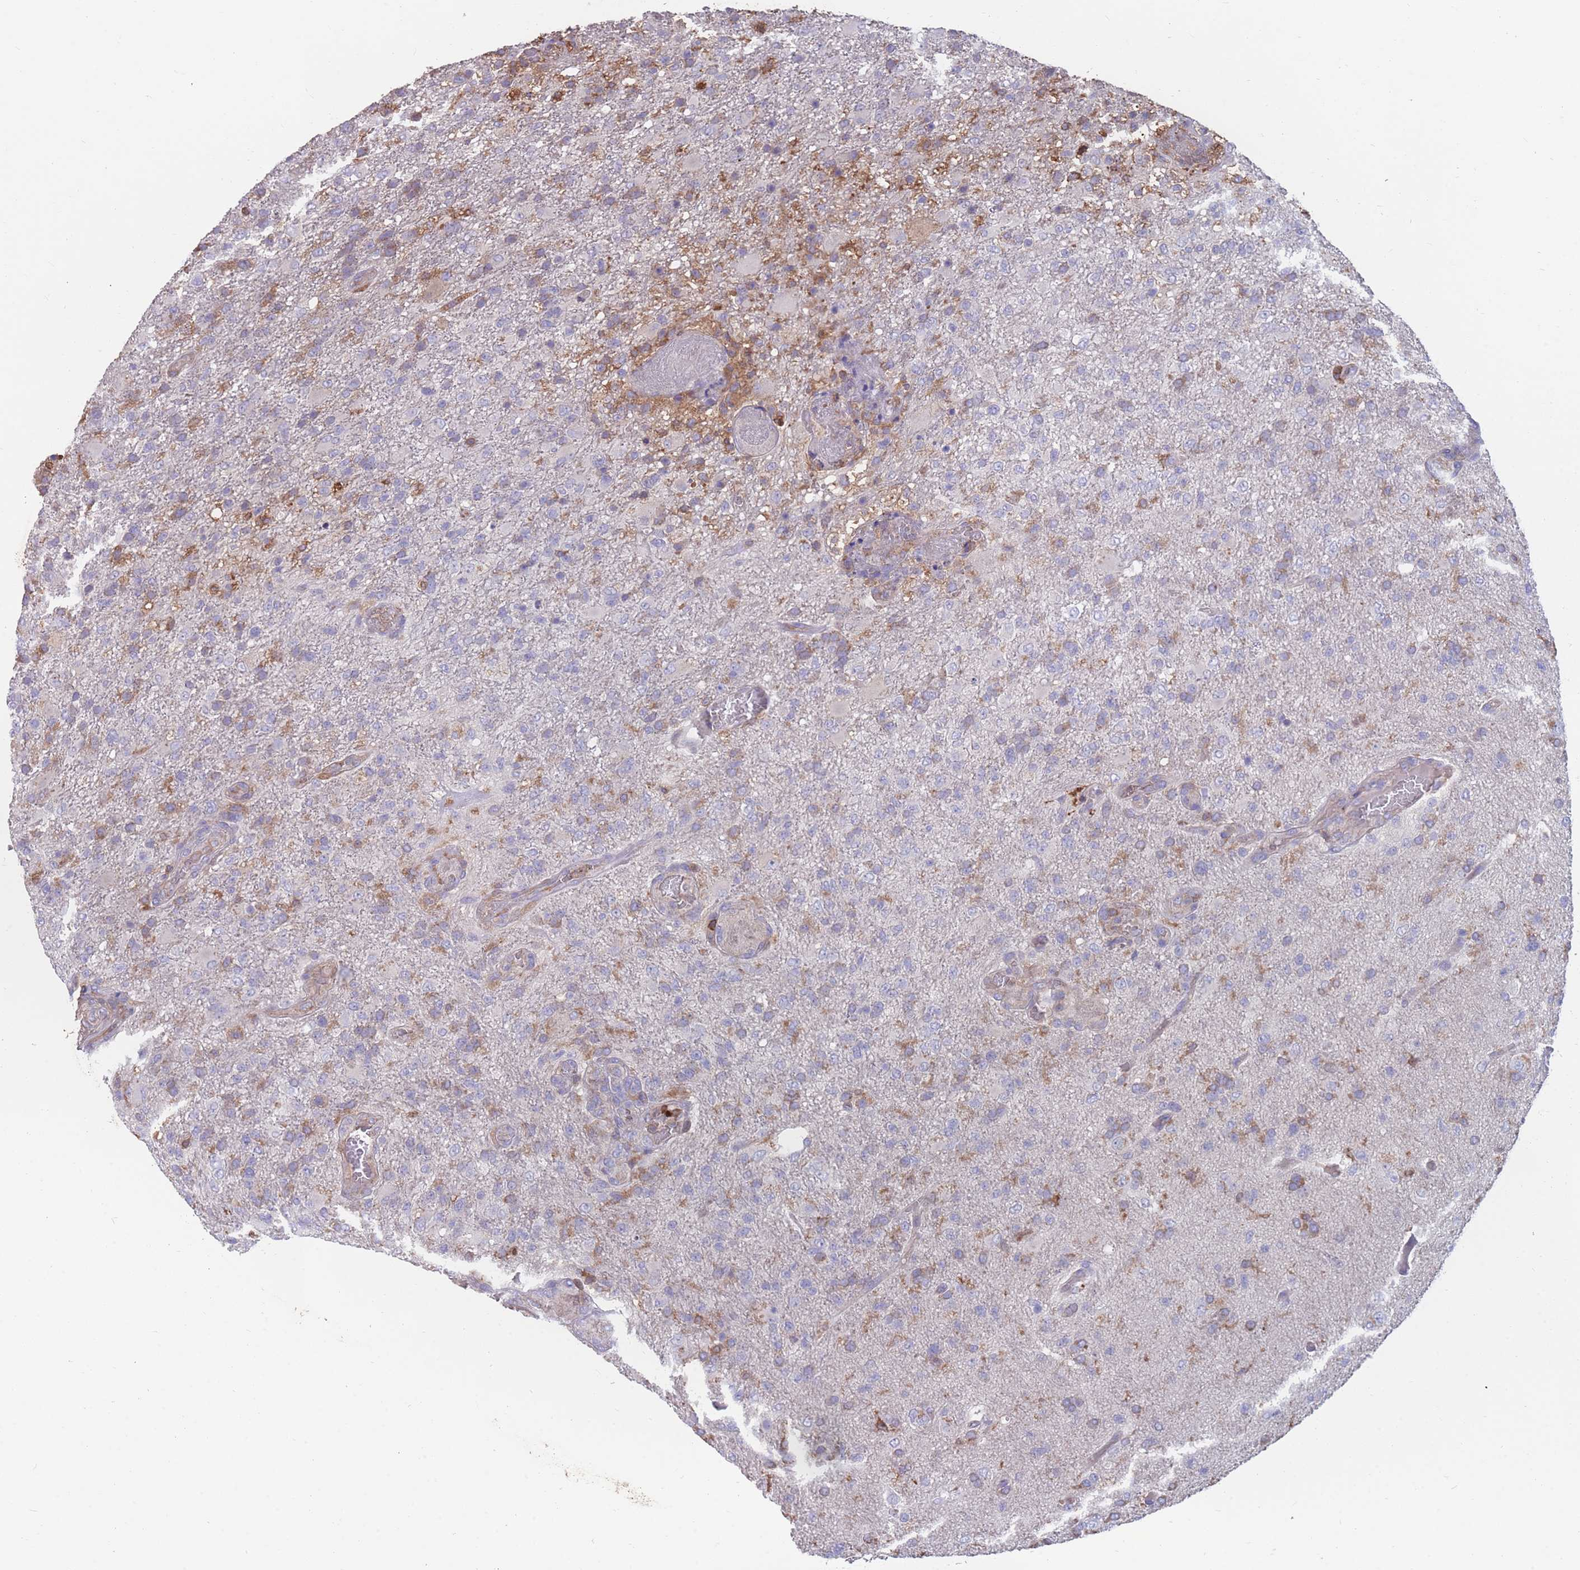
{"staining": {"intensity": "weak", "quantity": "<25%", "location": "cytoplasmic/membranous"}, "tissue": "glioma", "cell_type": "Tumor cells", "image_type": "cancer", "snomed": [{"axis": "morphology", "description": "Glioma, malignant, High grade"}, {"axis": "topography", "description": "Brain"}], "caption": "There is no significant staining in tumor cells of glioma.", "gene": "CD33", "patient": {"sex": "female", "age": 74}}